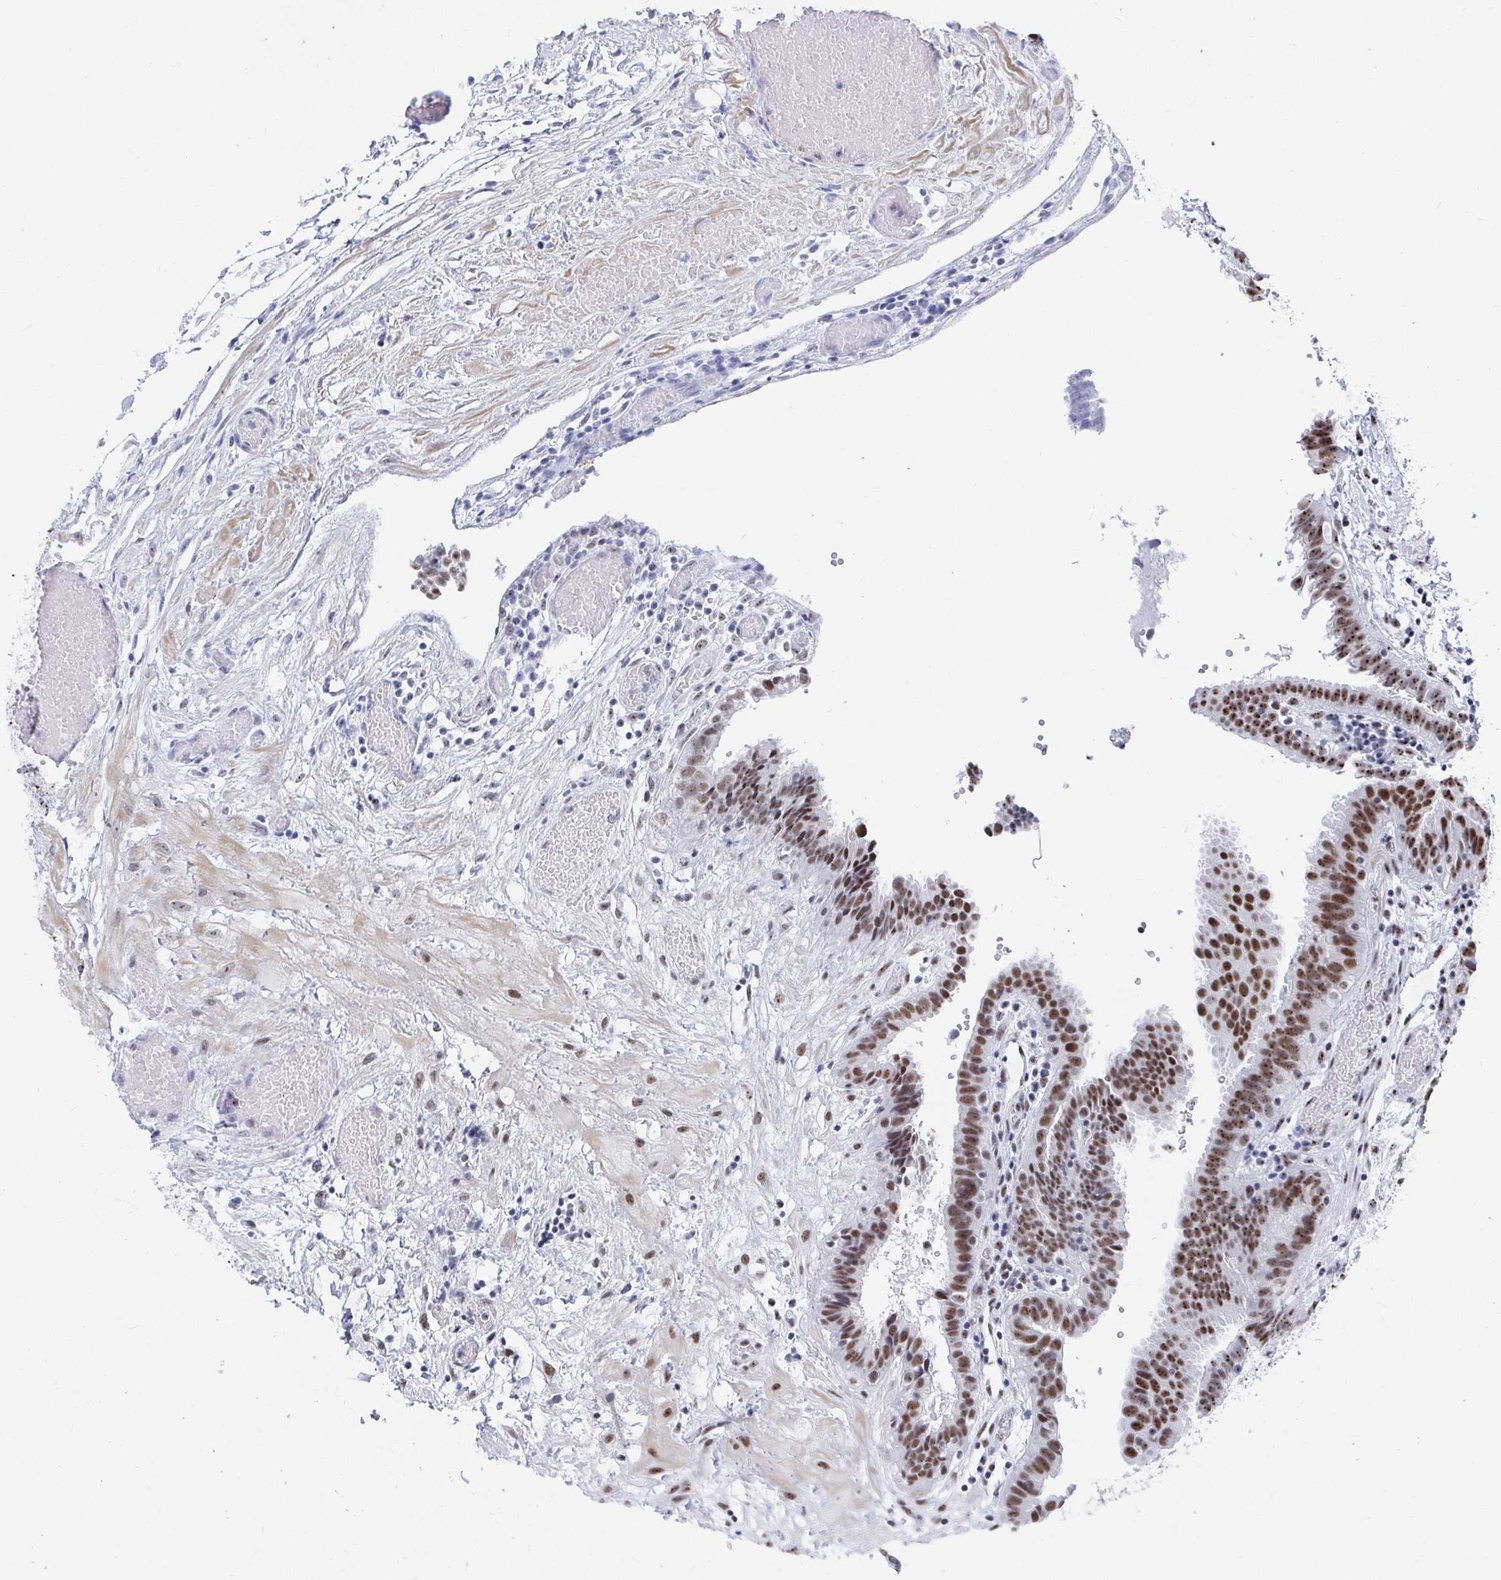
{"staining": {"intensity": "moderate", "quantity": "25%-75%", "location": "nuclear"}, "tissue": "fallopian tube", "cell_type": "Glandular cells", "image_type": "normal", "snomed": [{"axis": "morphology", "description": "Normal tissue, NOS"}, {"axis": "topography", "description": "Fallopian tube"}], "caption": "This image exhibits unremarkable fallopian tube stained with immunohistochemistry to label a protein in brown. The nuclear of glandular cells show moderate positivity for the protein. Nuclei are counter-stained blue.", "gene": "SIRT7", "patient": {"sex": "female", "age": 37}}